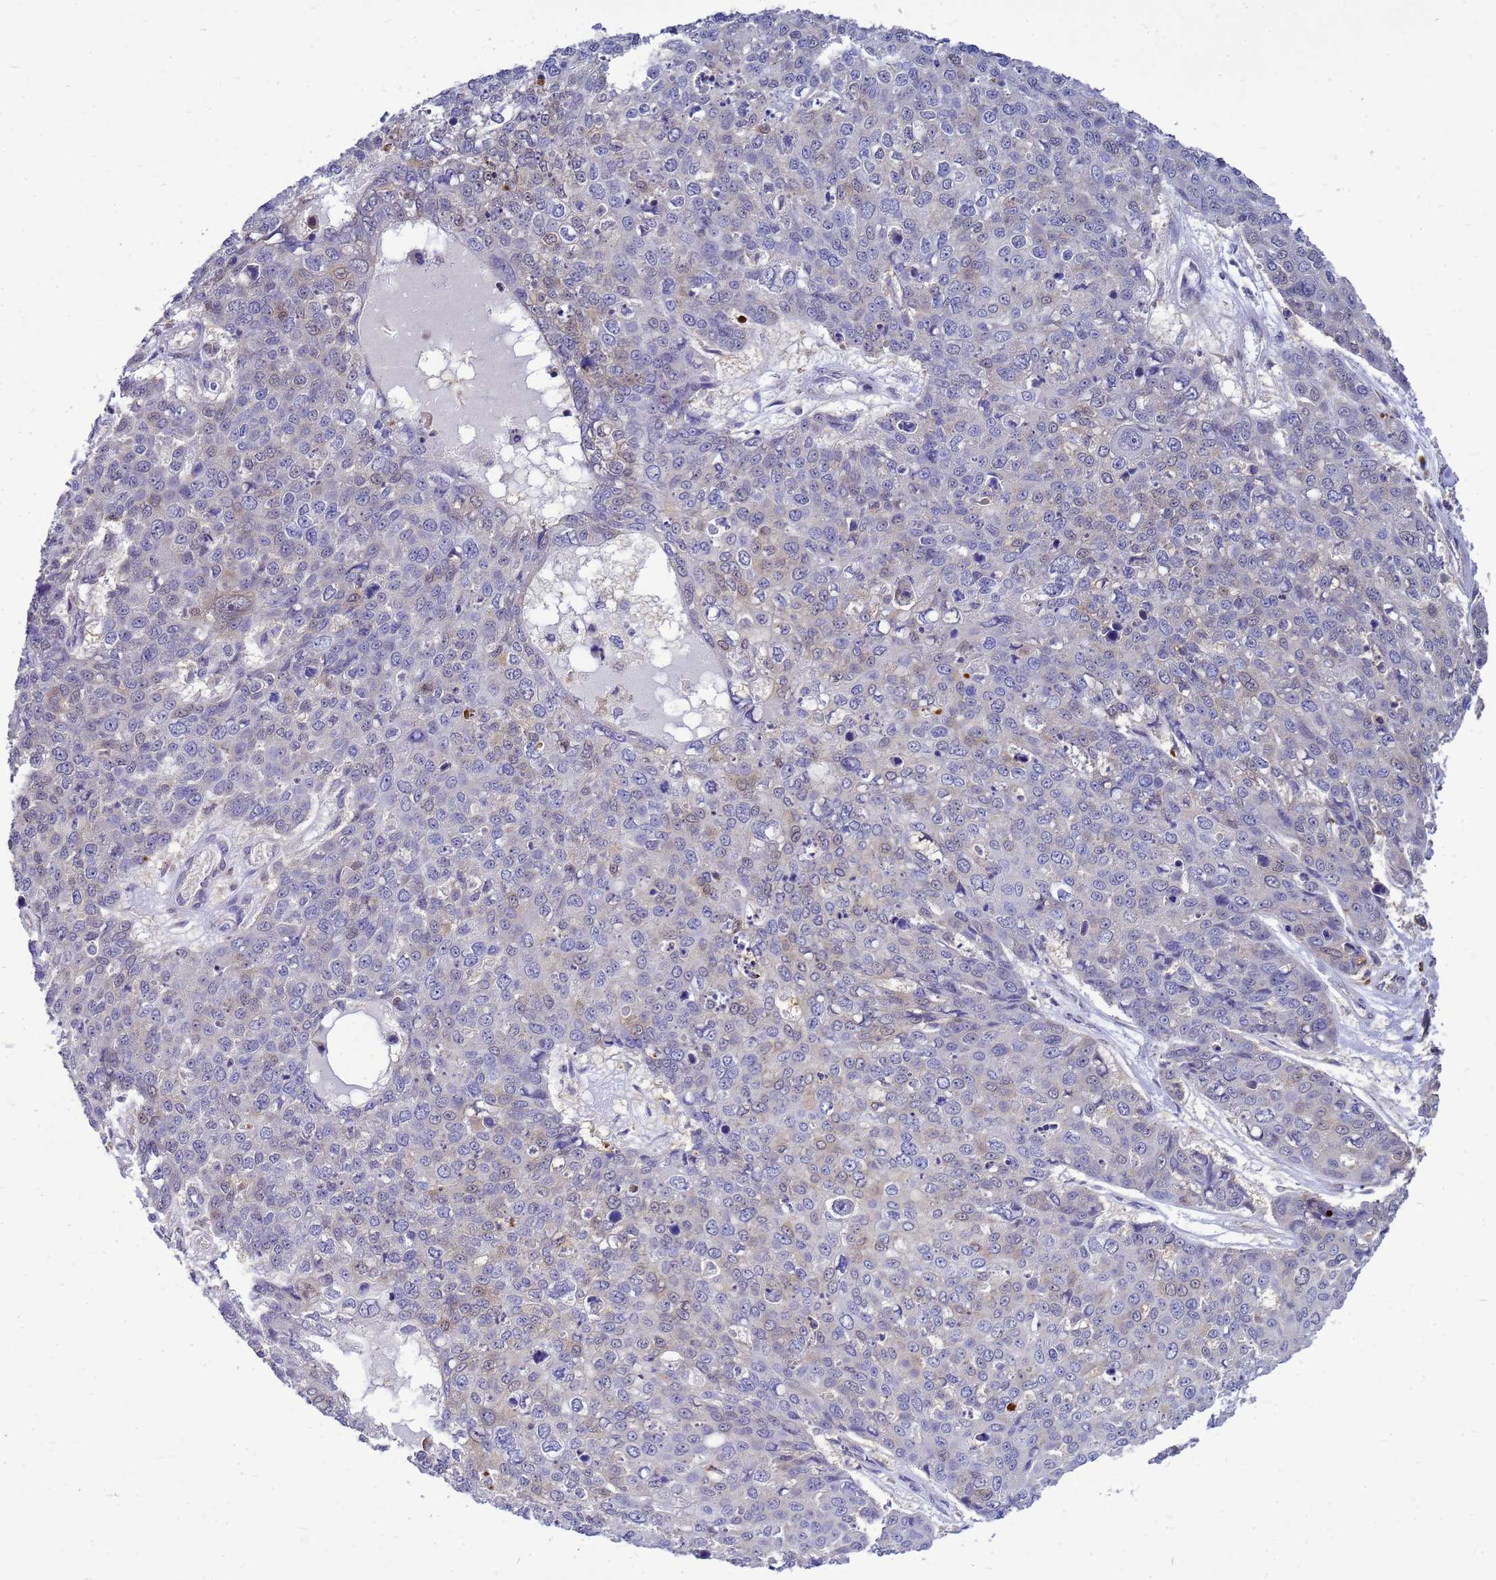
{"staining": {"intensity": "weak", "quantity": "<25%", "location": "nuclear"}, "tissue": "skin cancer", "cell_type": "Tumor cells", "image_type": "cancer", "snomed": [{"axis": "morphology", "description": "Squamous cell carcinoma, NOS"}, {"axis": "topography", "description": "Skin"}], "caption": "An immunohistochemistry photomicrograph of skin cancer (squamous cell carcinoma) is shown. There is no staining in tumor cells of skin cancer (squamous cell carcinoma).", "gene": "EIF4EBP3", "patient": {"sex": "male", "age": 71}}